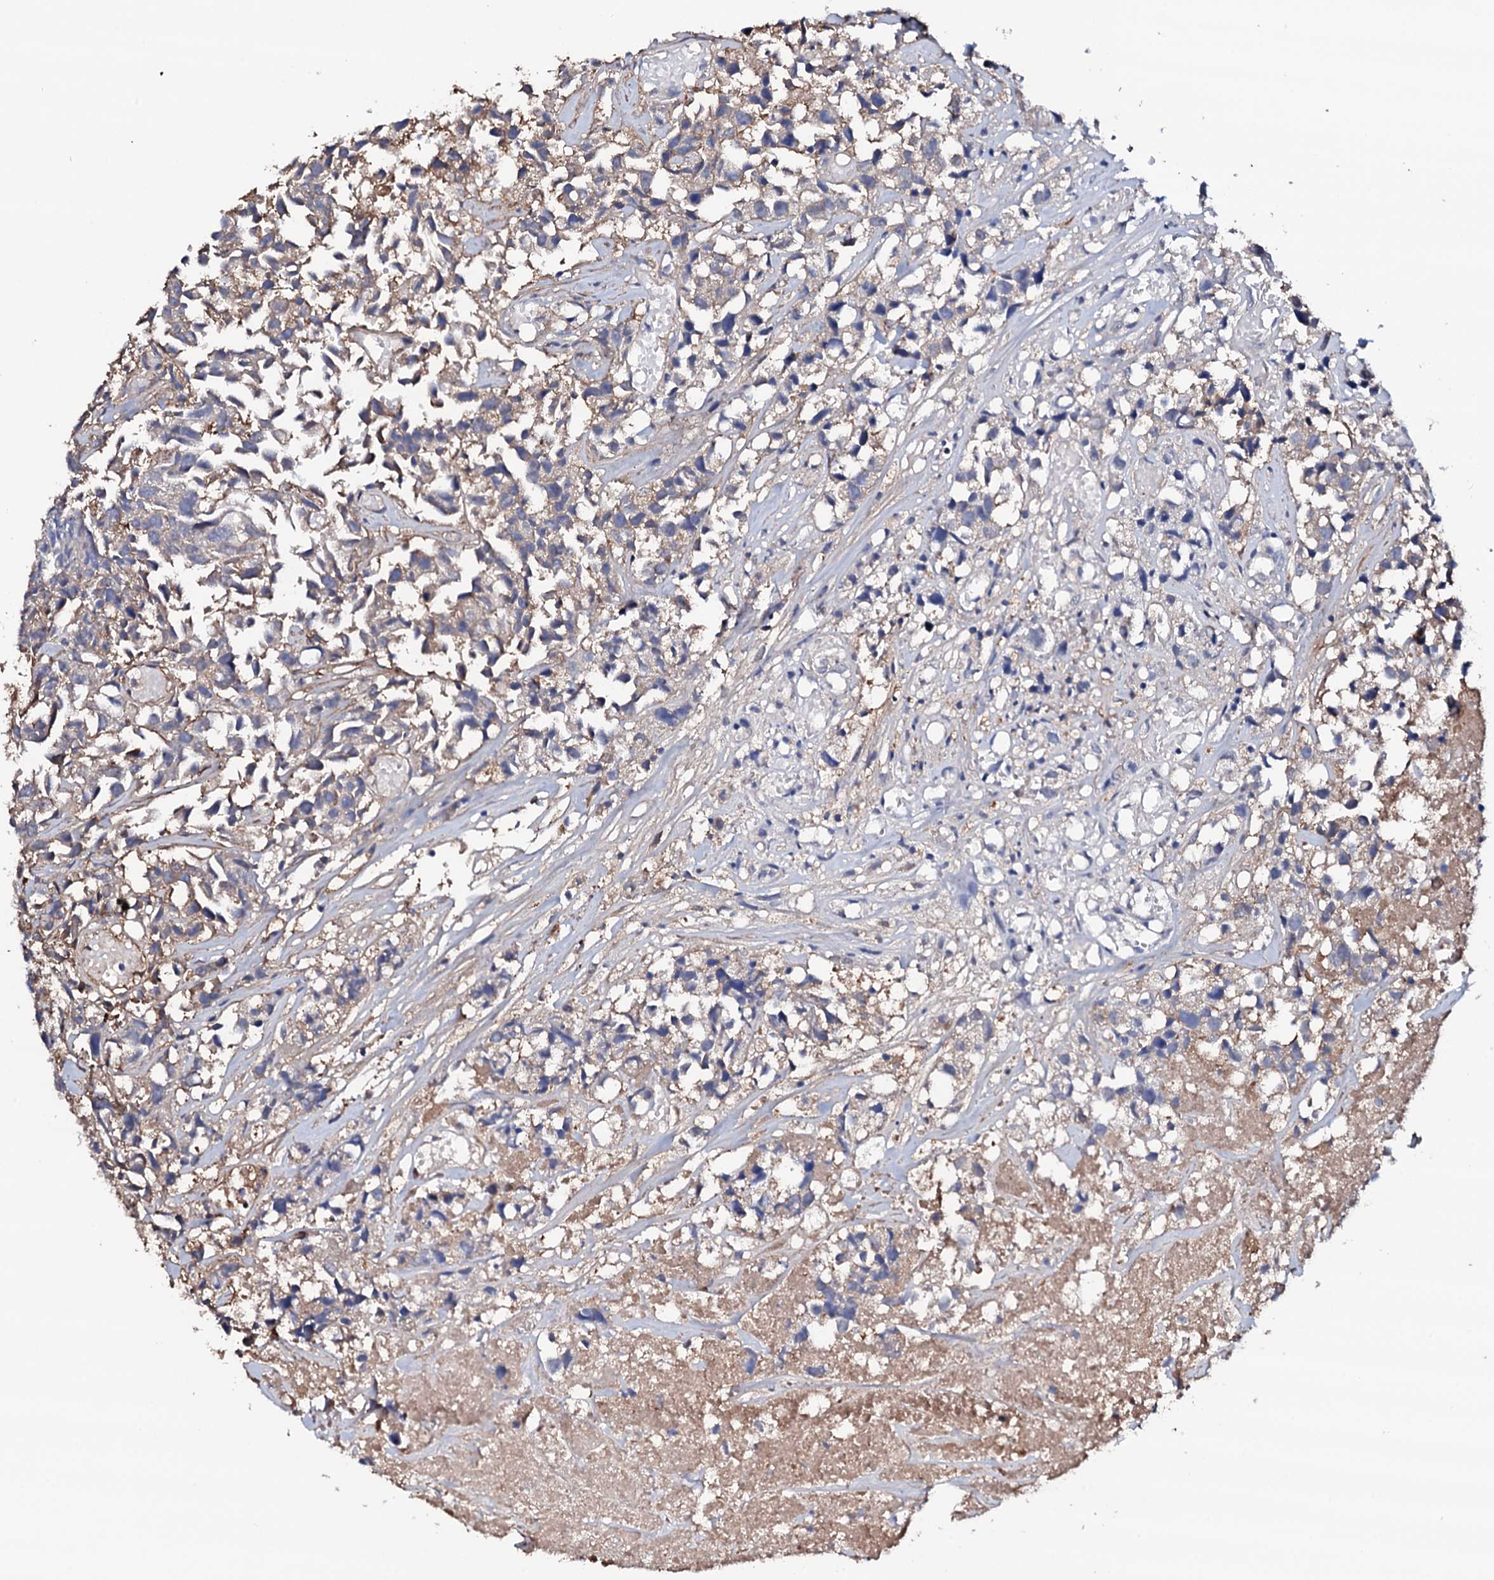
{"staining": {"intensity": "weak", "quantity": "<25%", "location": "cytoplasmic/membranous"}, "tissue": "urothelial cancer", "cell_type": "Tumor cells", "image_type": "cancer", "snomed": [{"axis": "morphology", "description": "Urothelial carcinoma, High grade"}, {"axis": "topography", "description": "Urinary bladder"}], "caption": "An IHC photomicrograph of urothelial carcinoma (high-grade) is shown. There is no staining in tumor cells of urothelial carcinoma (high-grade).", "gene": "TCAF2", "patient": {"sex": "female", "age": 75}}